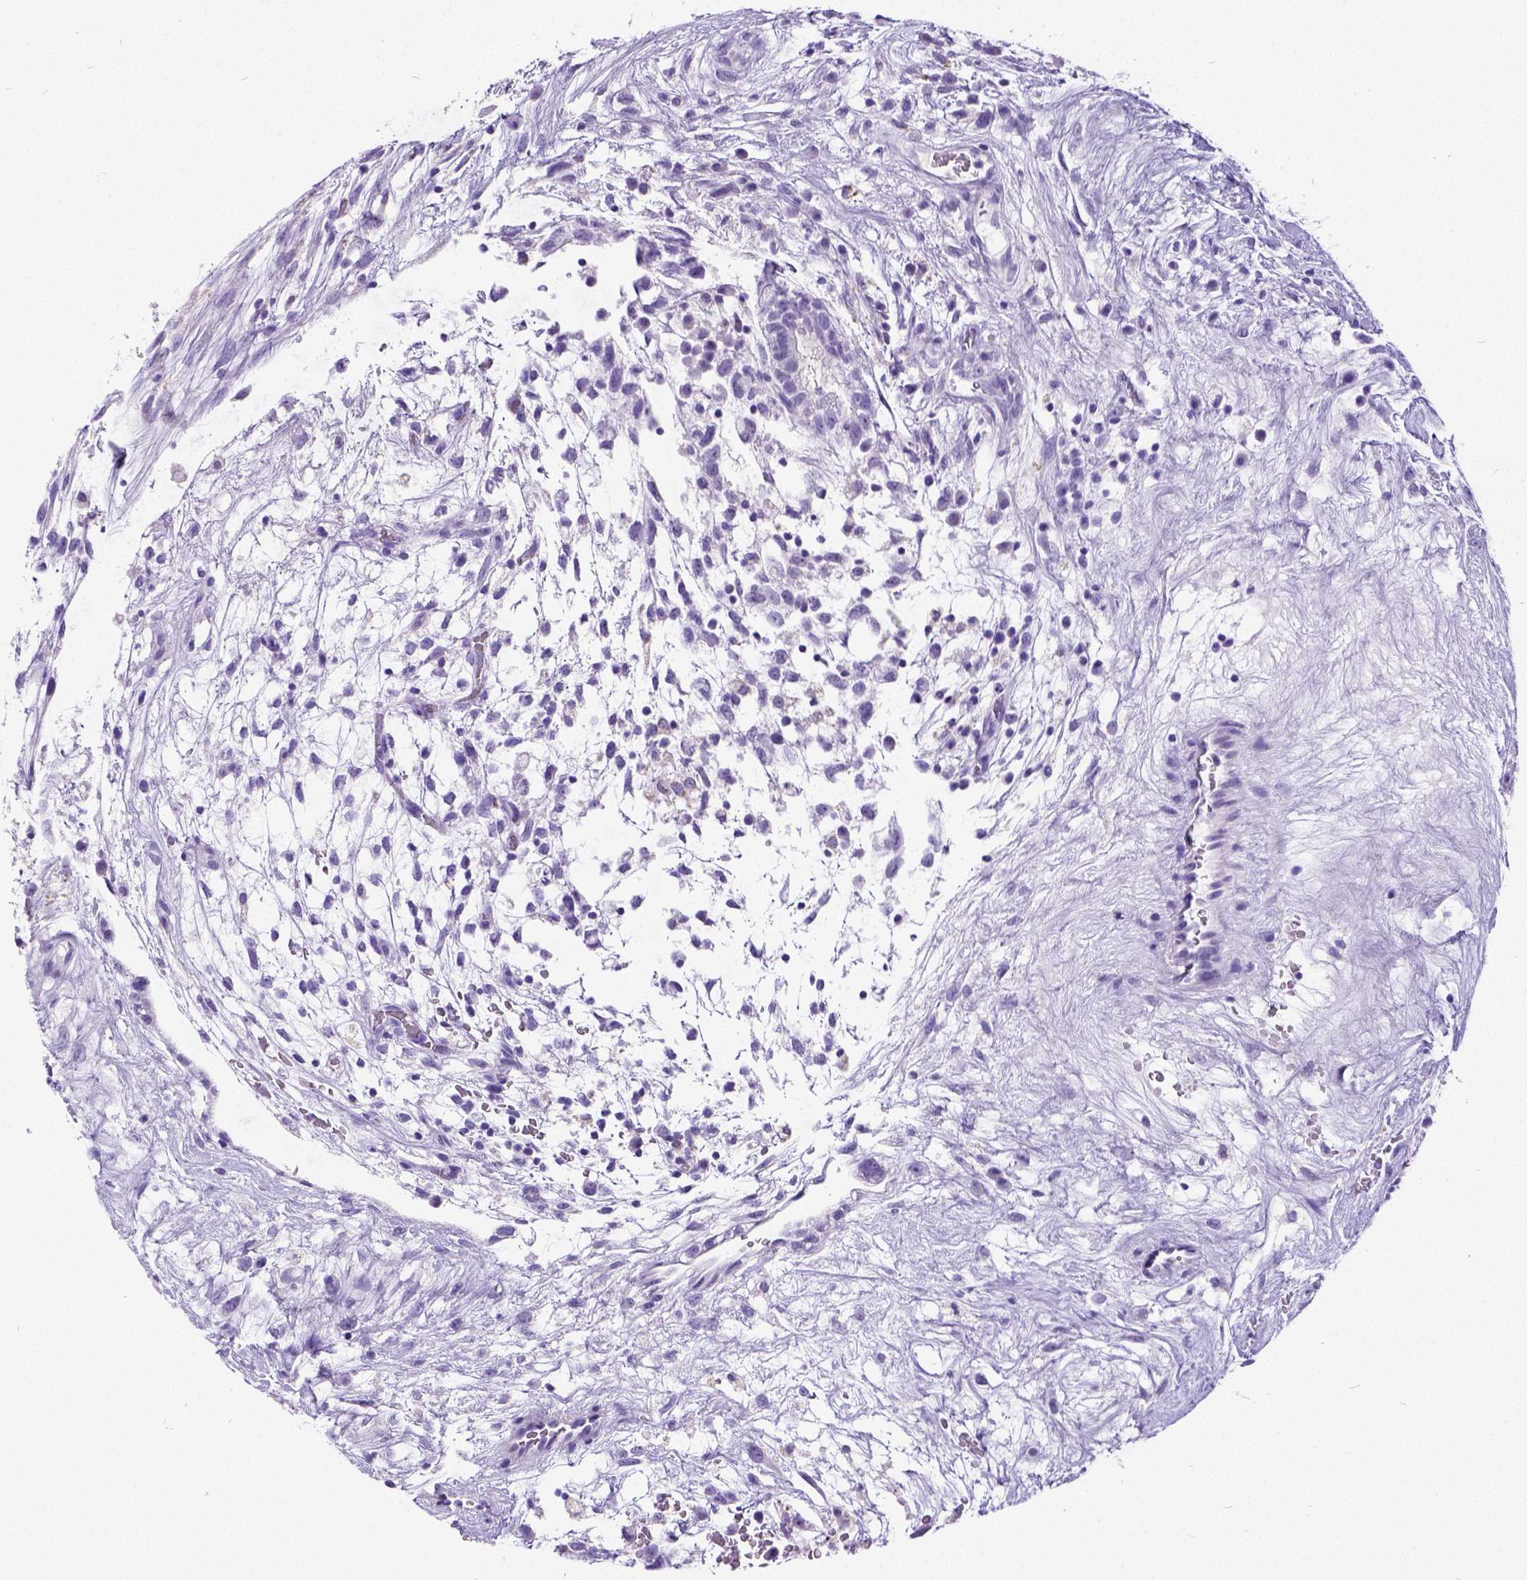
{"staining": {"intensity": "negative", "quantity": "none", "location": "none"}, "tissue": "testis cancer", "cell_type": "Tumor cells", "image_type": "cancer", "snomed": [{"axis": "morphology", "description": "Normal tissue, NOS"}, {"axis": "morphology", "description": "Carcinoma, Embryonal, NOS"}, {"axis": "topography", "description": "Testis"}], "caption": "The image shows no staining of tumor cells in embryonal carcinoma (testis).", "gene": "SATB2", "patient": {"sex": "male", "age": 32}}